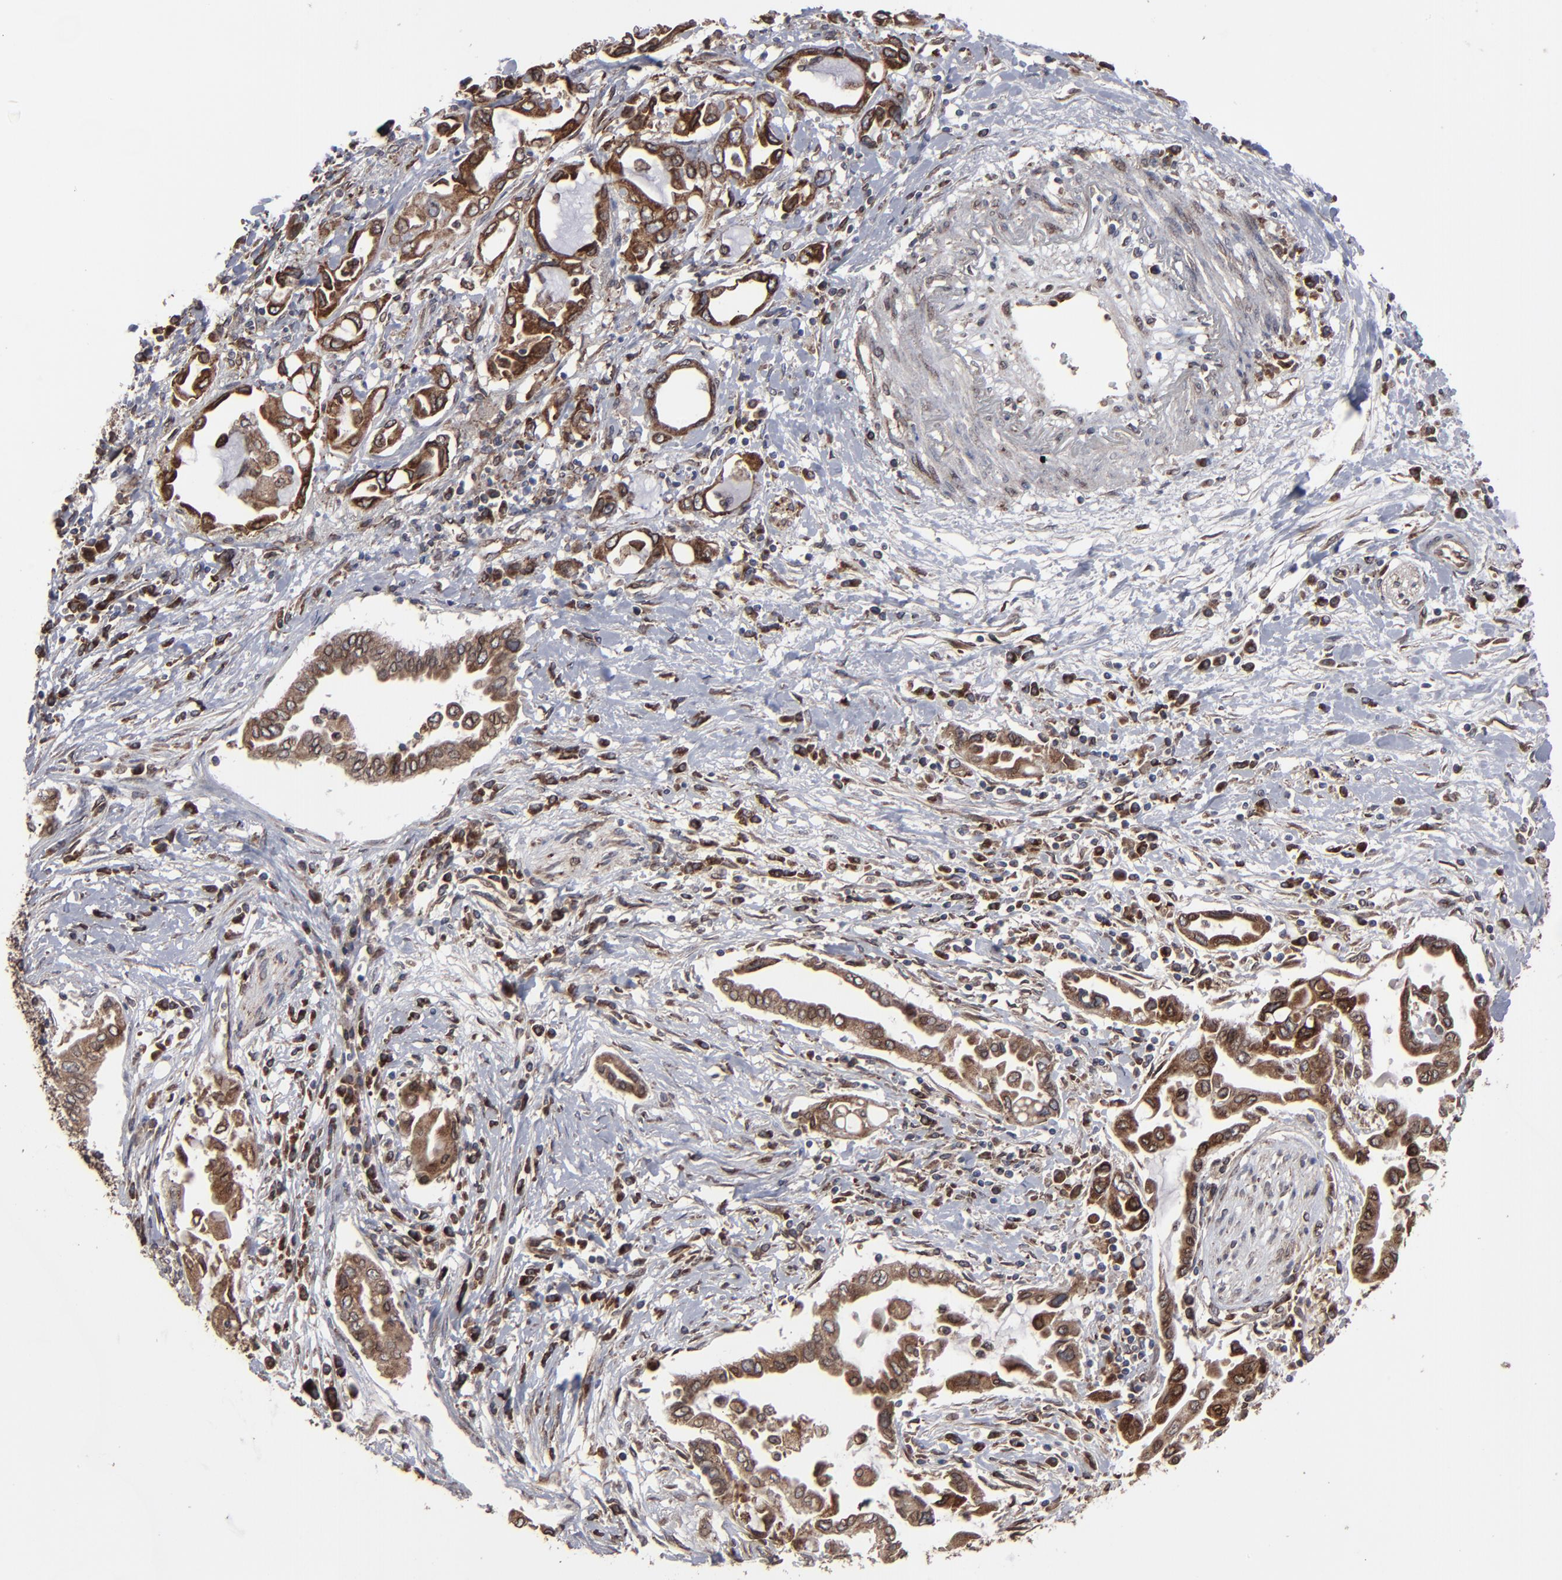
{"staining": {"intensity": "moderate", "quantity": ">75%", "location": "cytoplasmic/membranous"}, "tissue": "pancreatic cancer", "cell_type": "Tumor cells", "image_type": "cancer", "snomed": [{"axis": "morphology", "description": "Adenocarcinoma, NOS"}, {"axis": "topography", "description": "Pancreas"}], "caption": "An immunohistochemistry (IHC) photomicrograph of neoplastic tissue is shown. Protein staining in brown highlights moderate cytoplasmic/membranous positivity in adenocarcinoma (pancreatic) within tumor cells. (DAB = brown stain, brightfield microscopy at high magnification).", "gene": "CNIH1", "patient": {"sex": "female", "age": 57}}